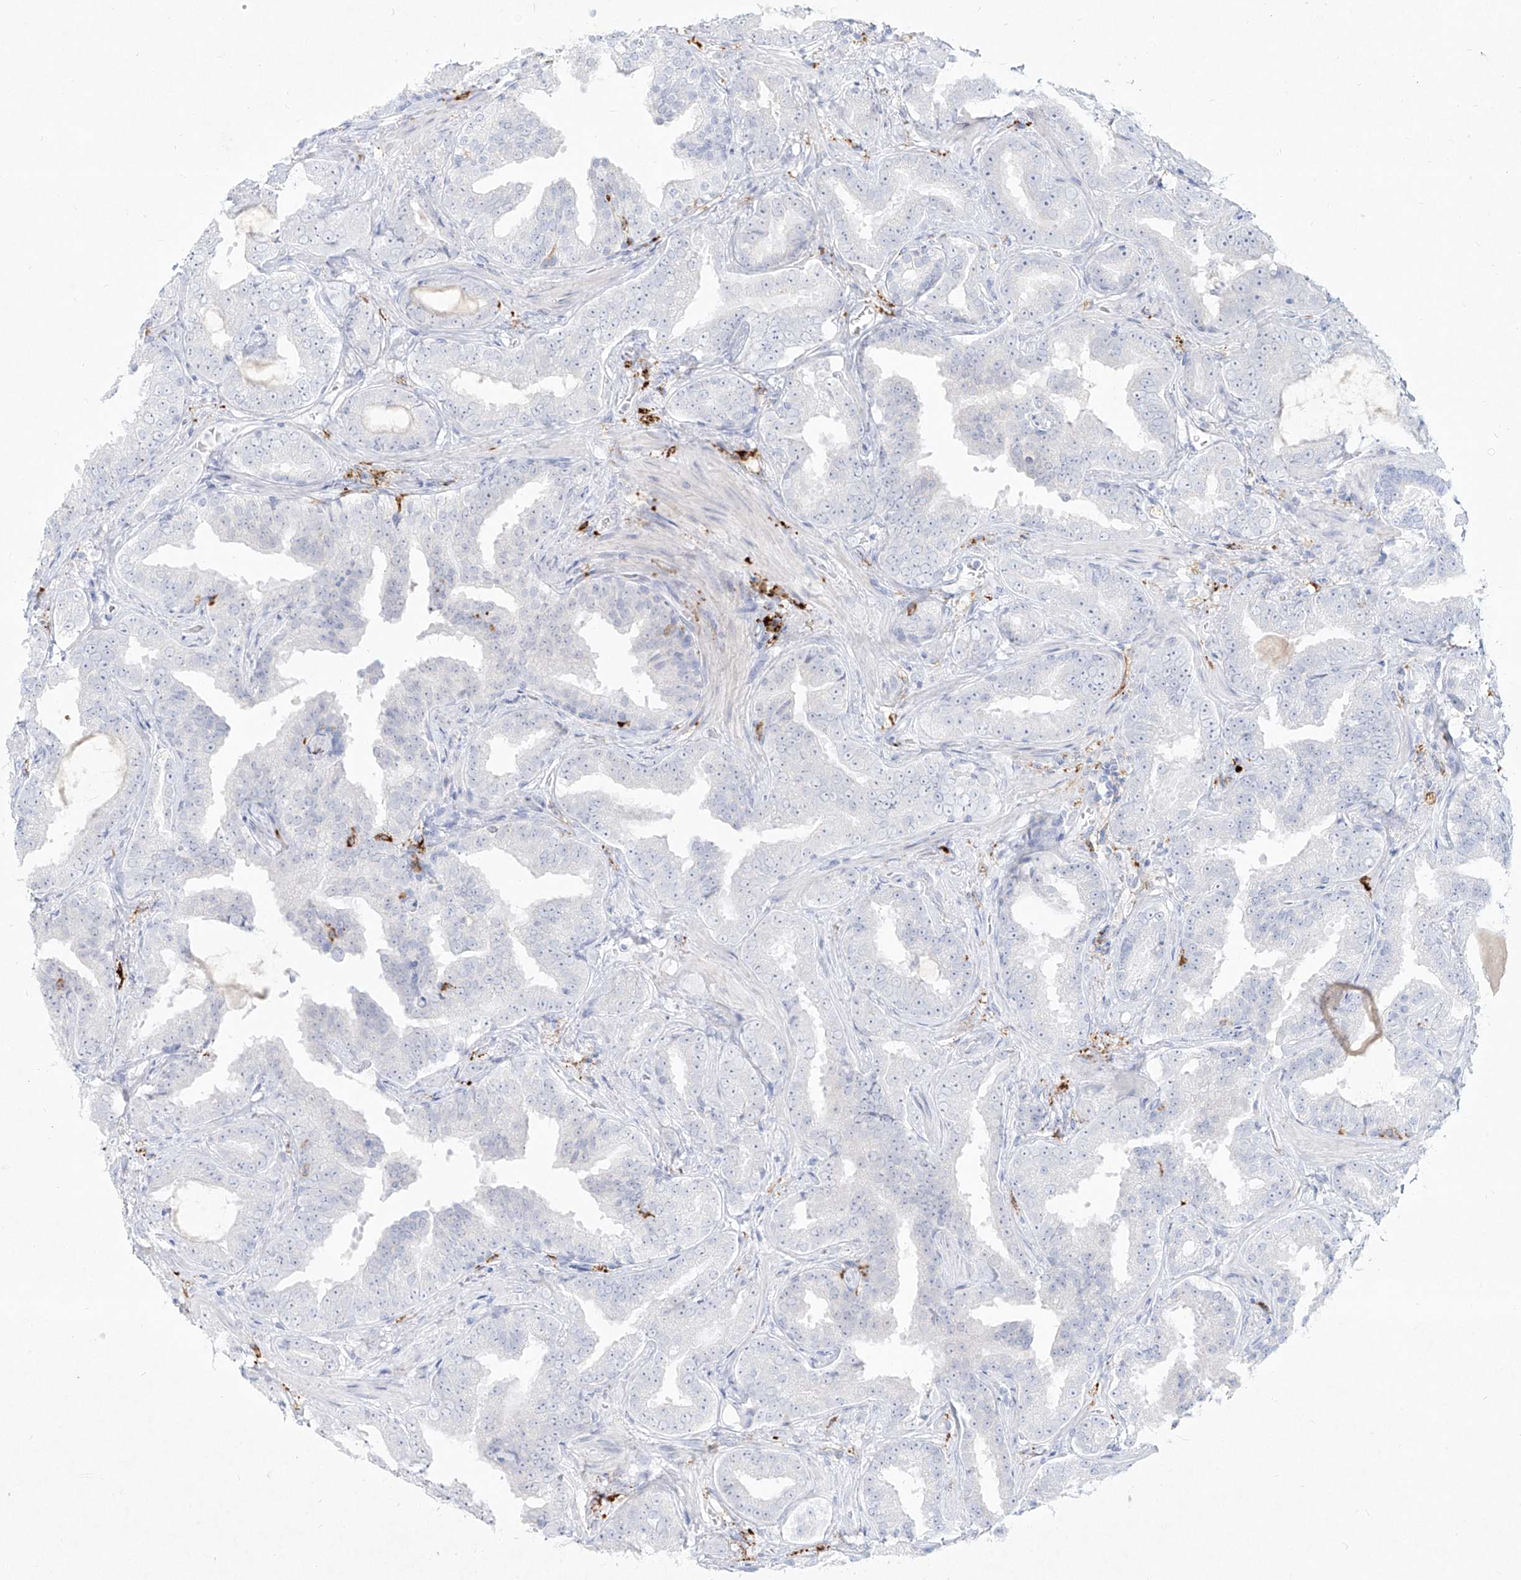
{"staining": {"intensity": "negative", "quantity": "none", "location": "none"}, "tissue": "prostate cancer", "cell_type": "Tumor cells", "image_type": "cancer", "snomed": [{"axis": "morphology", "description": "Adenocarcinoma, Low grade"}, {"axis": "topography", "description": "Prostate"}], "caption": "An immunohistochemistry micrograph of low-grade adenocarcinoma (prostate) is shown. There is no staining in tumor cells of low-grade adenocarcinoma (prostate).", "gene": "CD209", "patient": {"sex": "male", "age": 60}}